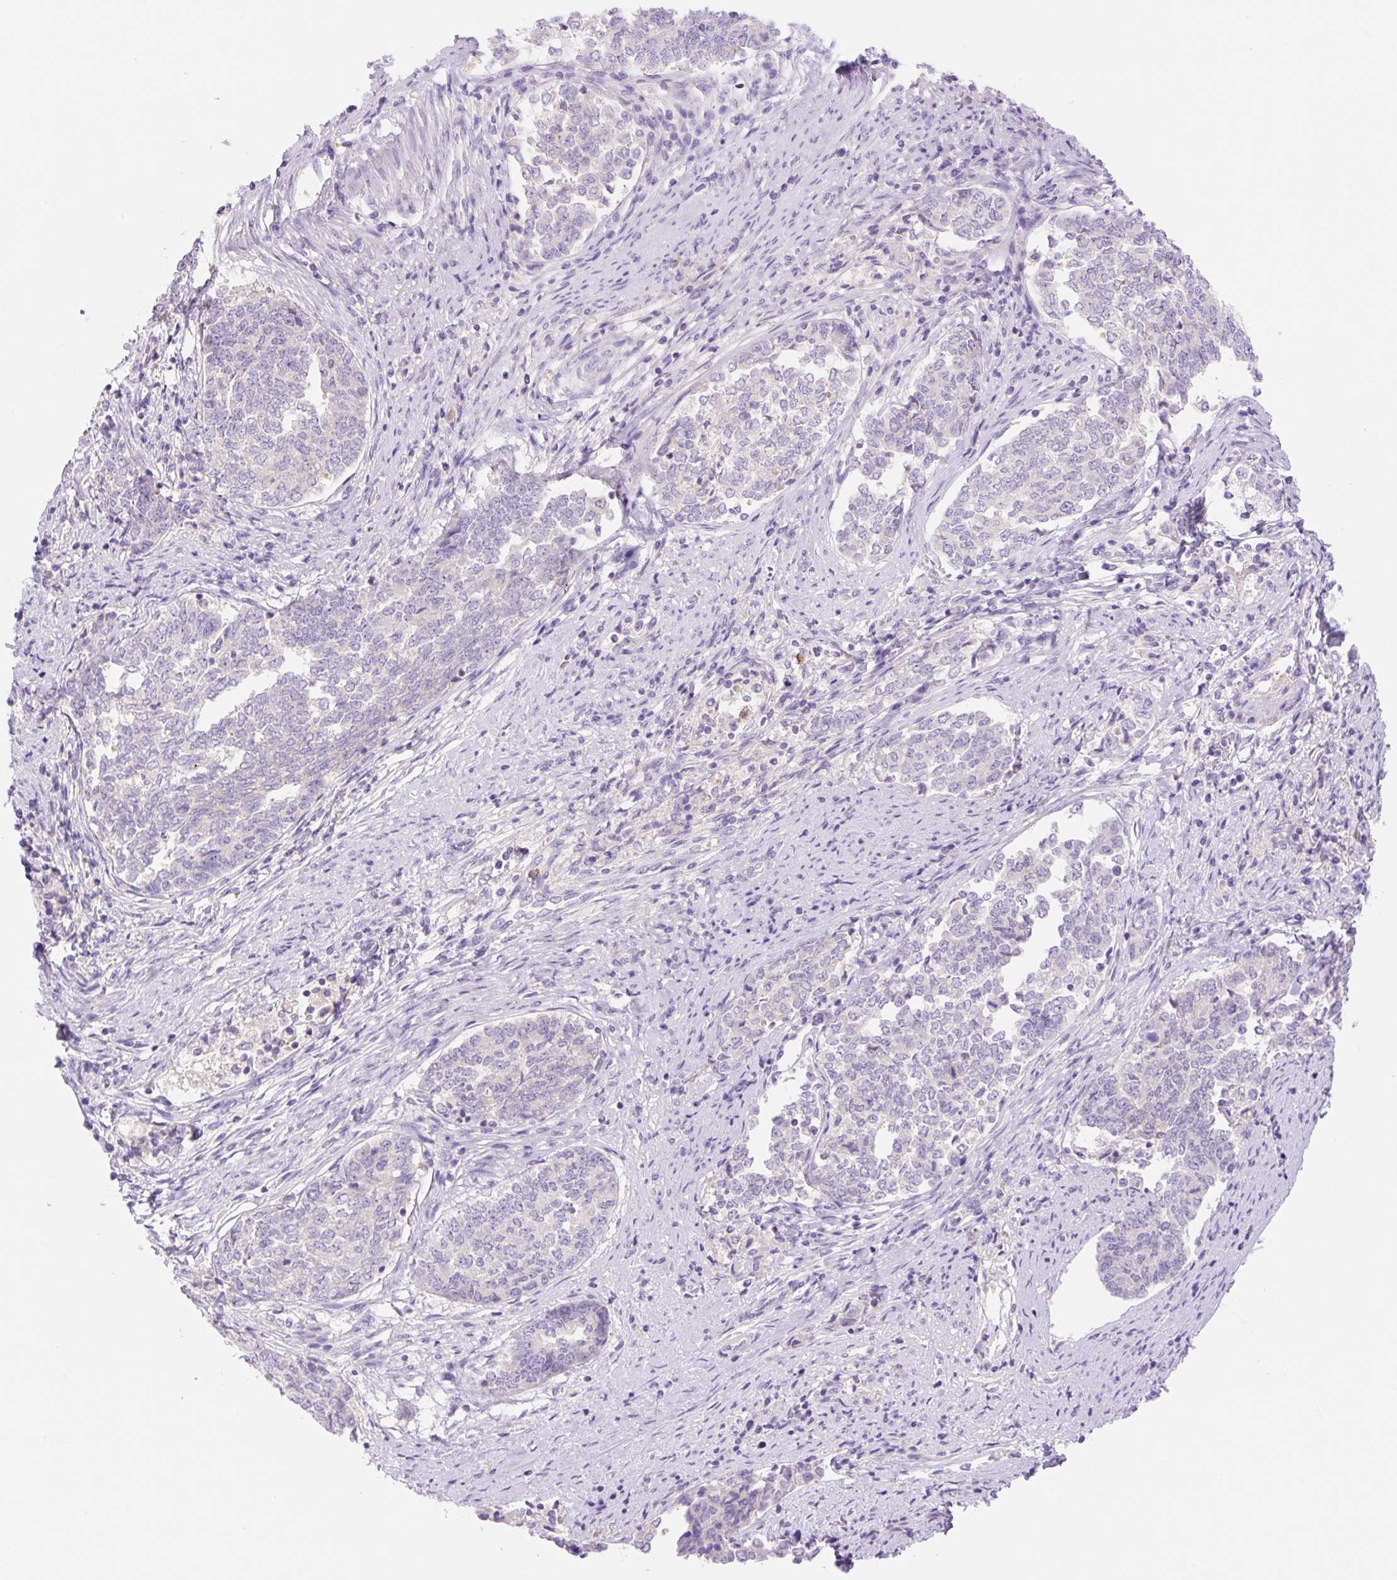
{"staining": {"intensity": "negative", "quantity": "none", "location": "none"}, "tissue": "endometrial cancer", "cell_type": "Tumor cells", "image_type": "cancer", "snomed": [{"axis": "morphology", "description": "Adenocarcinoma, NOS"}, {"axis": "topography", "description": "Endometrium"}], "caption": "There is no significant expression in tumor cells of endometrial adenocarcinoma.", "gene": "DENND5A", "patient": {"sex": "female", "age": 80}}